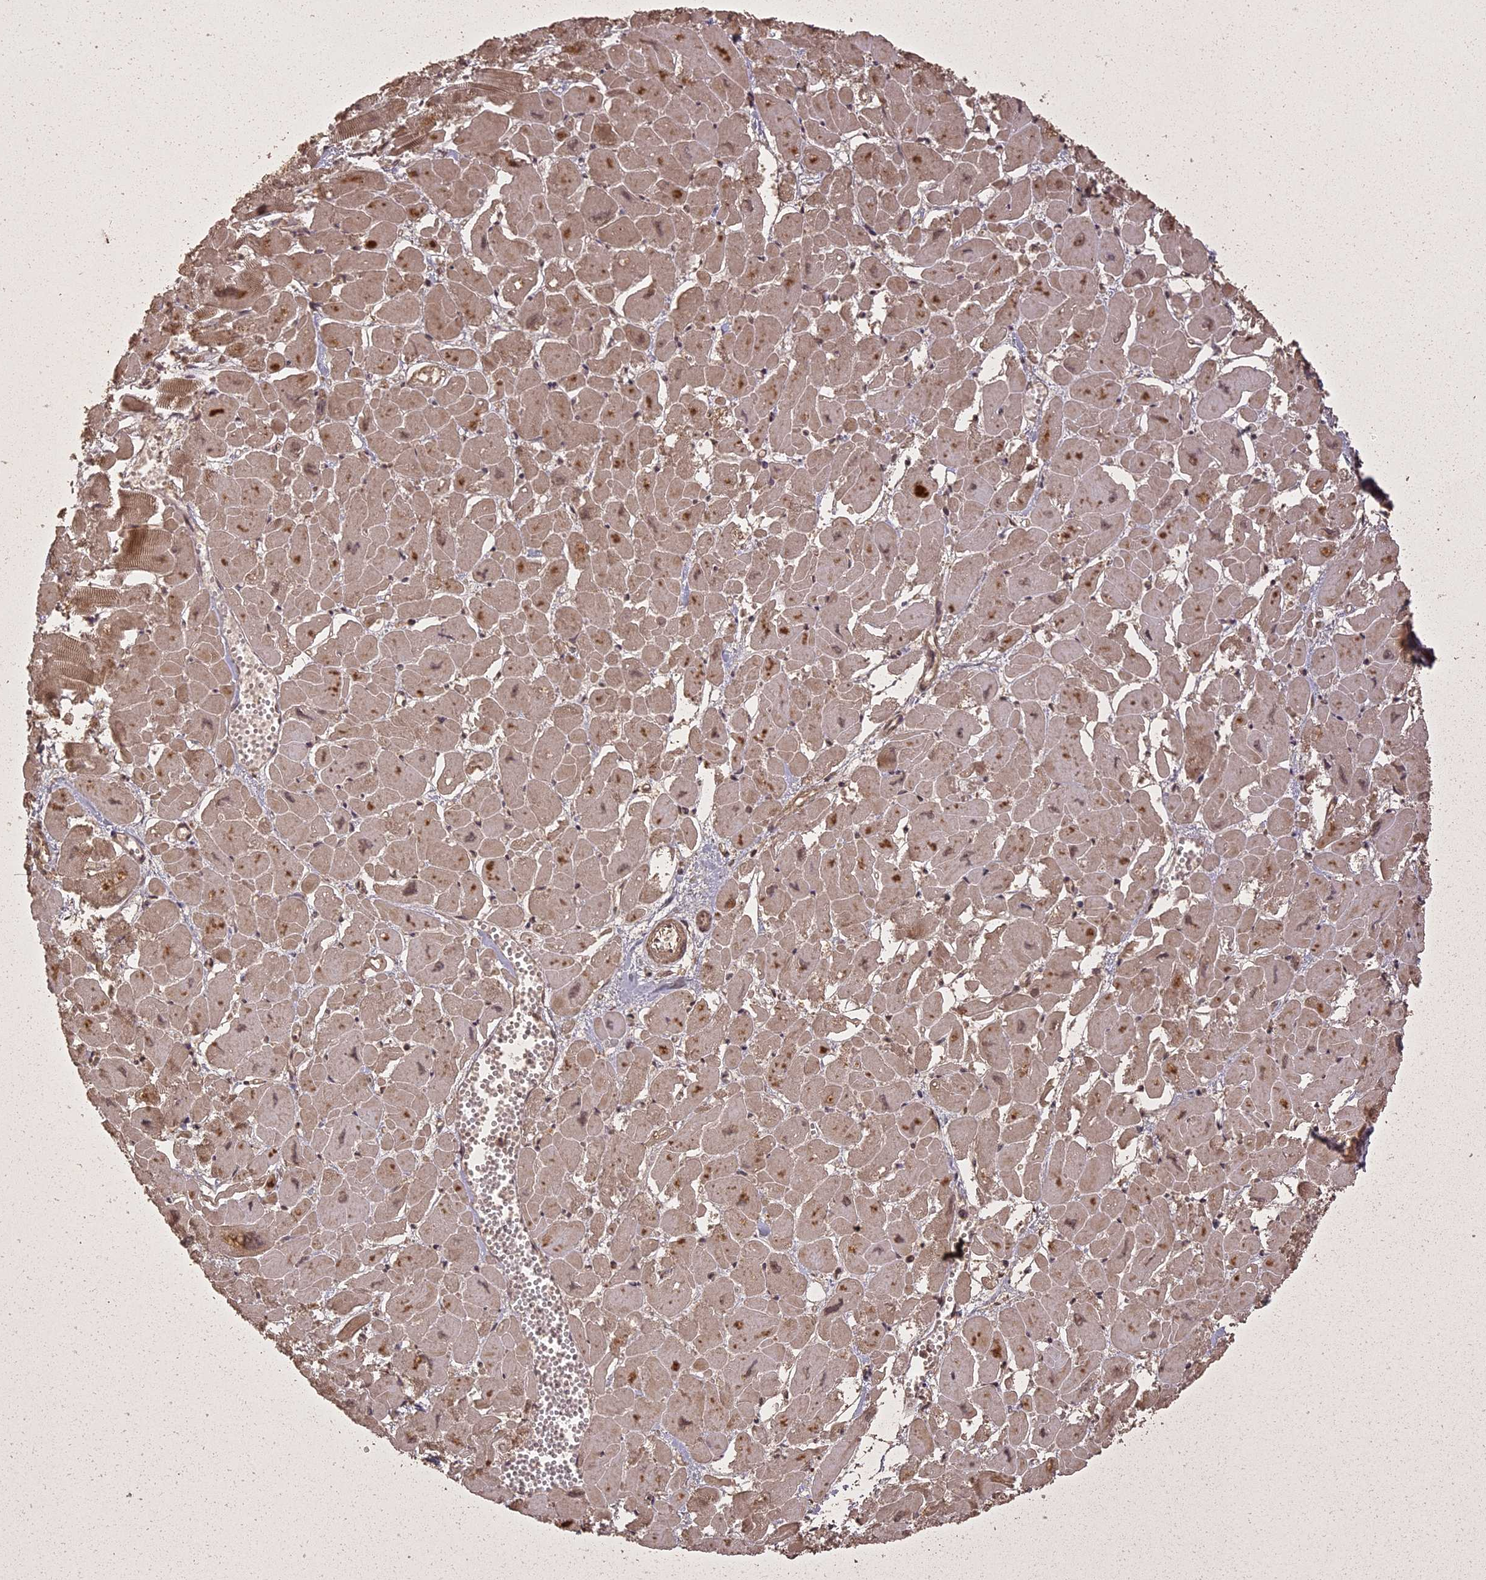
{"staining": {"intensity": "moderate", "quantity": ">75%", "location": "cytoplasmic/membranous"}, "tissue": "heart muscle", "cell_type": "Cardiomyocytes", "image_type": "normal", "snomed": [{"axis": "morphology", "description": "Normal tissue, NOS"}, {"axis": "topography", "description": "Heart"}], "caption": "Immunohistochemistry (IHC) histopathology image of benign heart muscle stained for a protein (brown), which demonstrates medium levels of moderate cytoplasmic/membranous positivity in about >75% of cardiomyocytes.", "gene": "LIN37", "patient": {"sex": "male", "age": 54}}